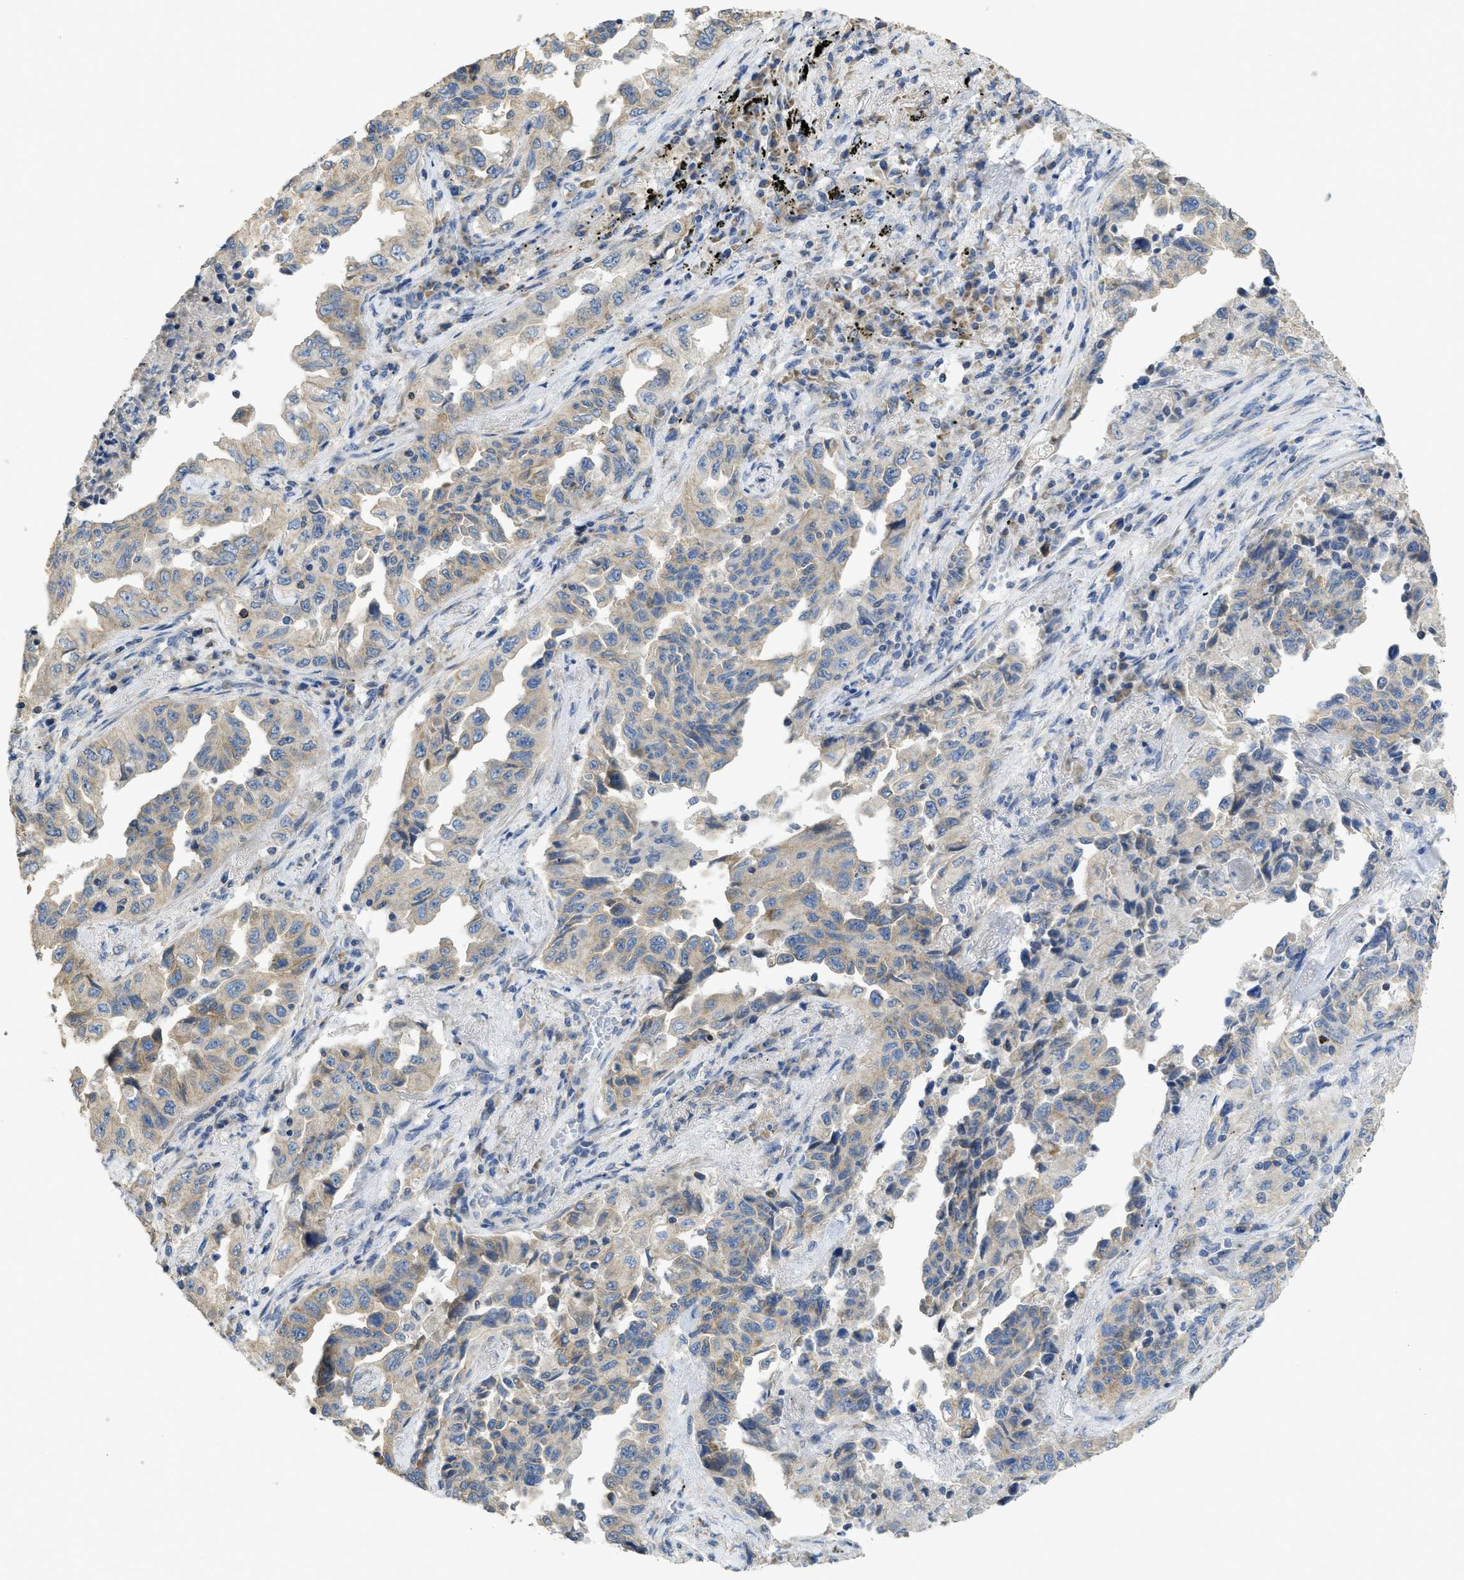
{"staining": {"intensity": "weak", "quantity": ">75%", "location": "cytoplasmic/membranous"}, "tissue": "lung cancer", "cell_type": "Tumor cells", "image_type": "cancer", "snomed": [{"axis": "morphology", "description": "Adenocarcinoma, NOS"}, {"axis": "topography", "description": "Lung"}], "caption": "This histopathology image demonstrates immunohistochemistry (IHC) staining of lung adenocarcinoma, with low weak cytoplasmic/membranous staining in approximately >75% of tumor cells.", "gene": "SFXN2", "patient": {"sex": "female", "age": 51}}